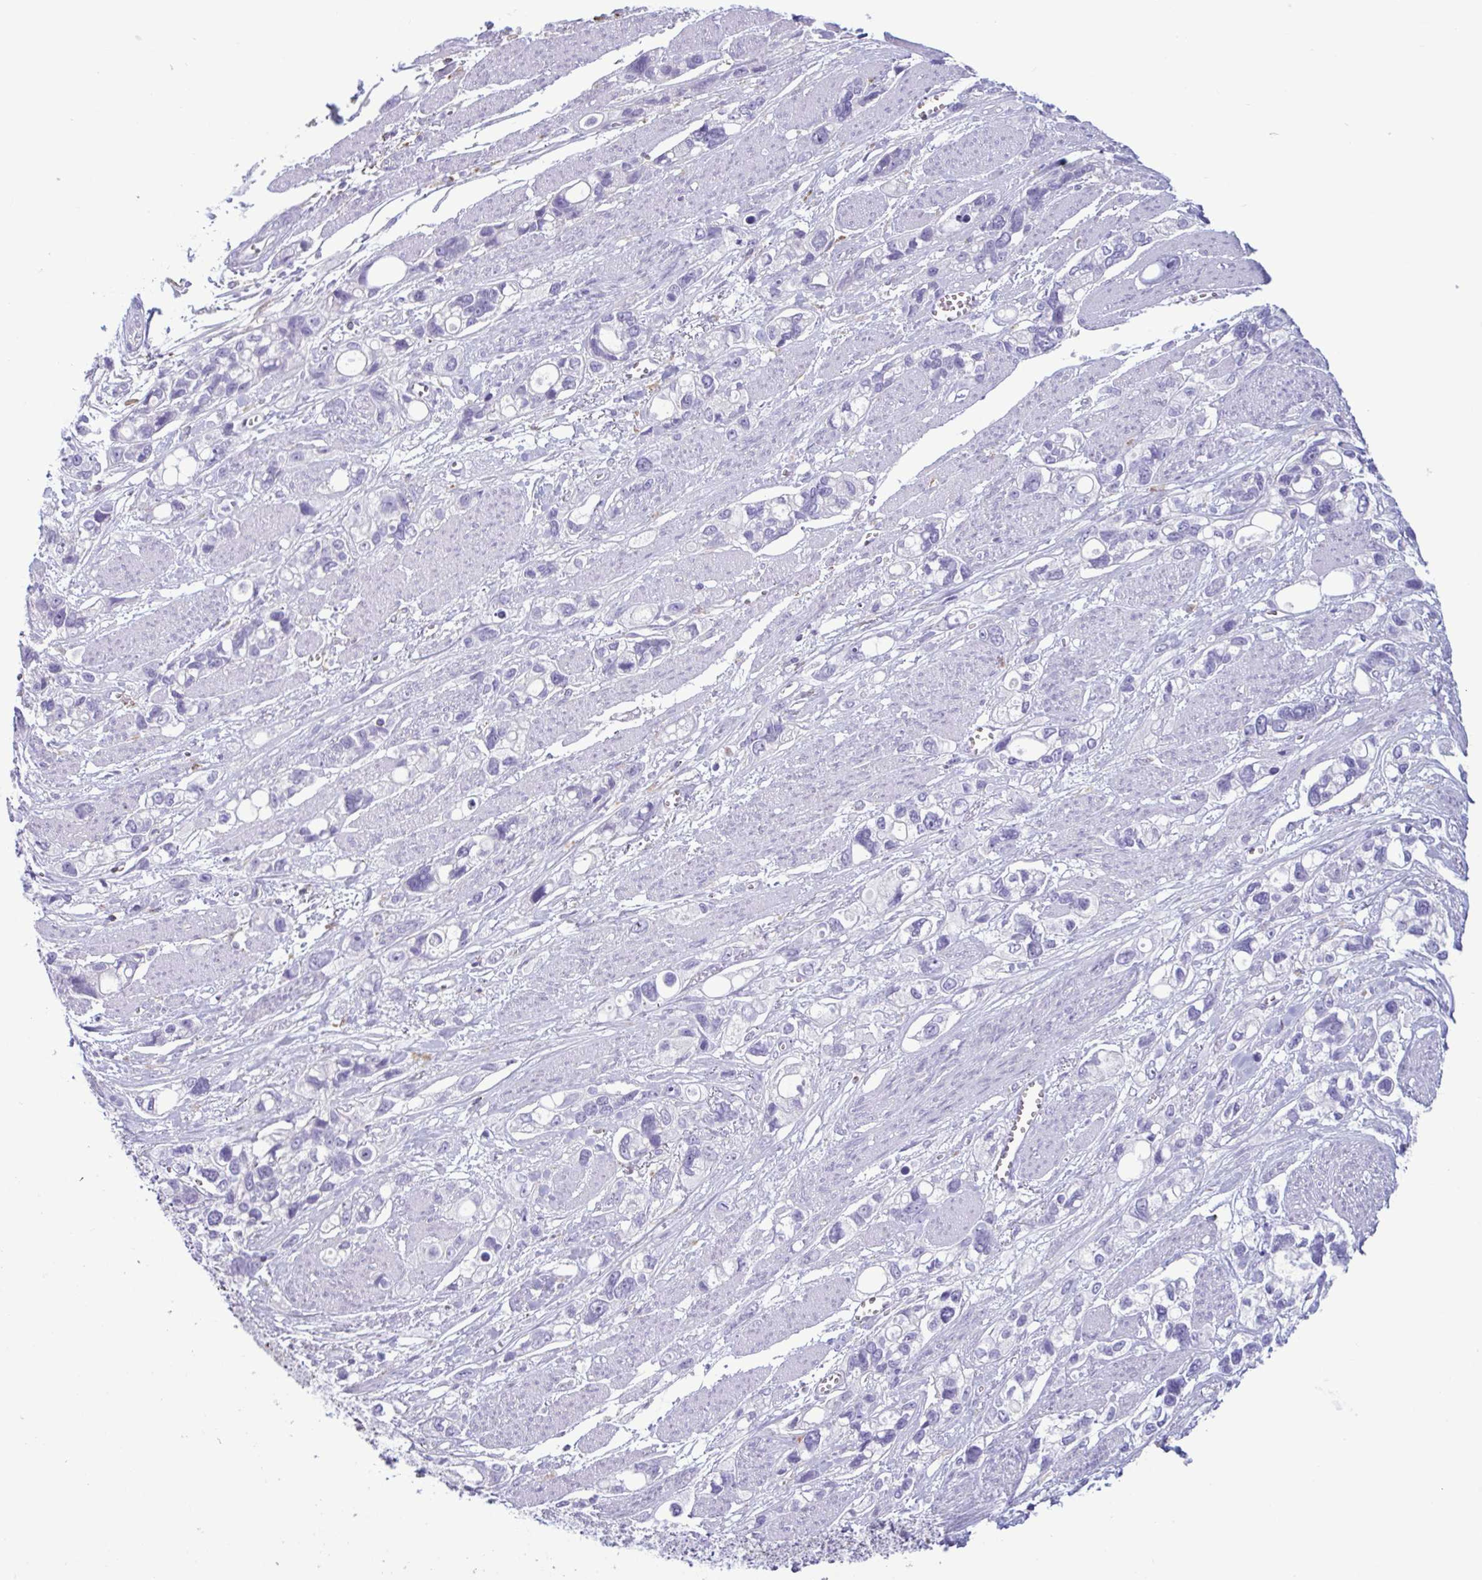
{"staining": {"intensity": "negative", "quantity": "none", "location": "none"}, "tissue": "stomach cancer", "cell_type": "Tumor cells", "image_type": "cancer", "snomed": [{"axis": "morphology", "description": "Adenocarcinoma, NOS"}, {"axis": "topography", "description": "Stomach, upper"}], "caption": "High power microscopy photomicrograph of an IHC histopathology image of stomach adenocarcinoma, revealing no significant positivity in tumor cells.", "gene": "XCL1", "patient": {"sex": "female", "age": 81}}